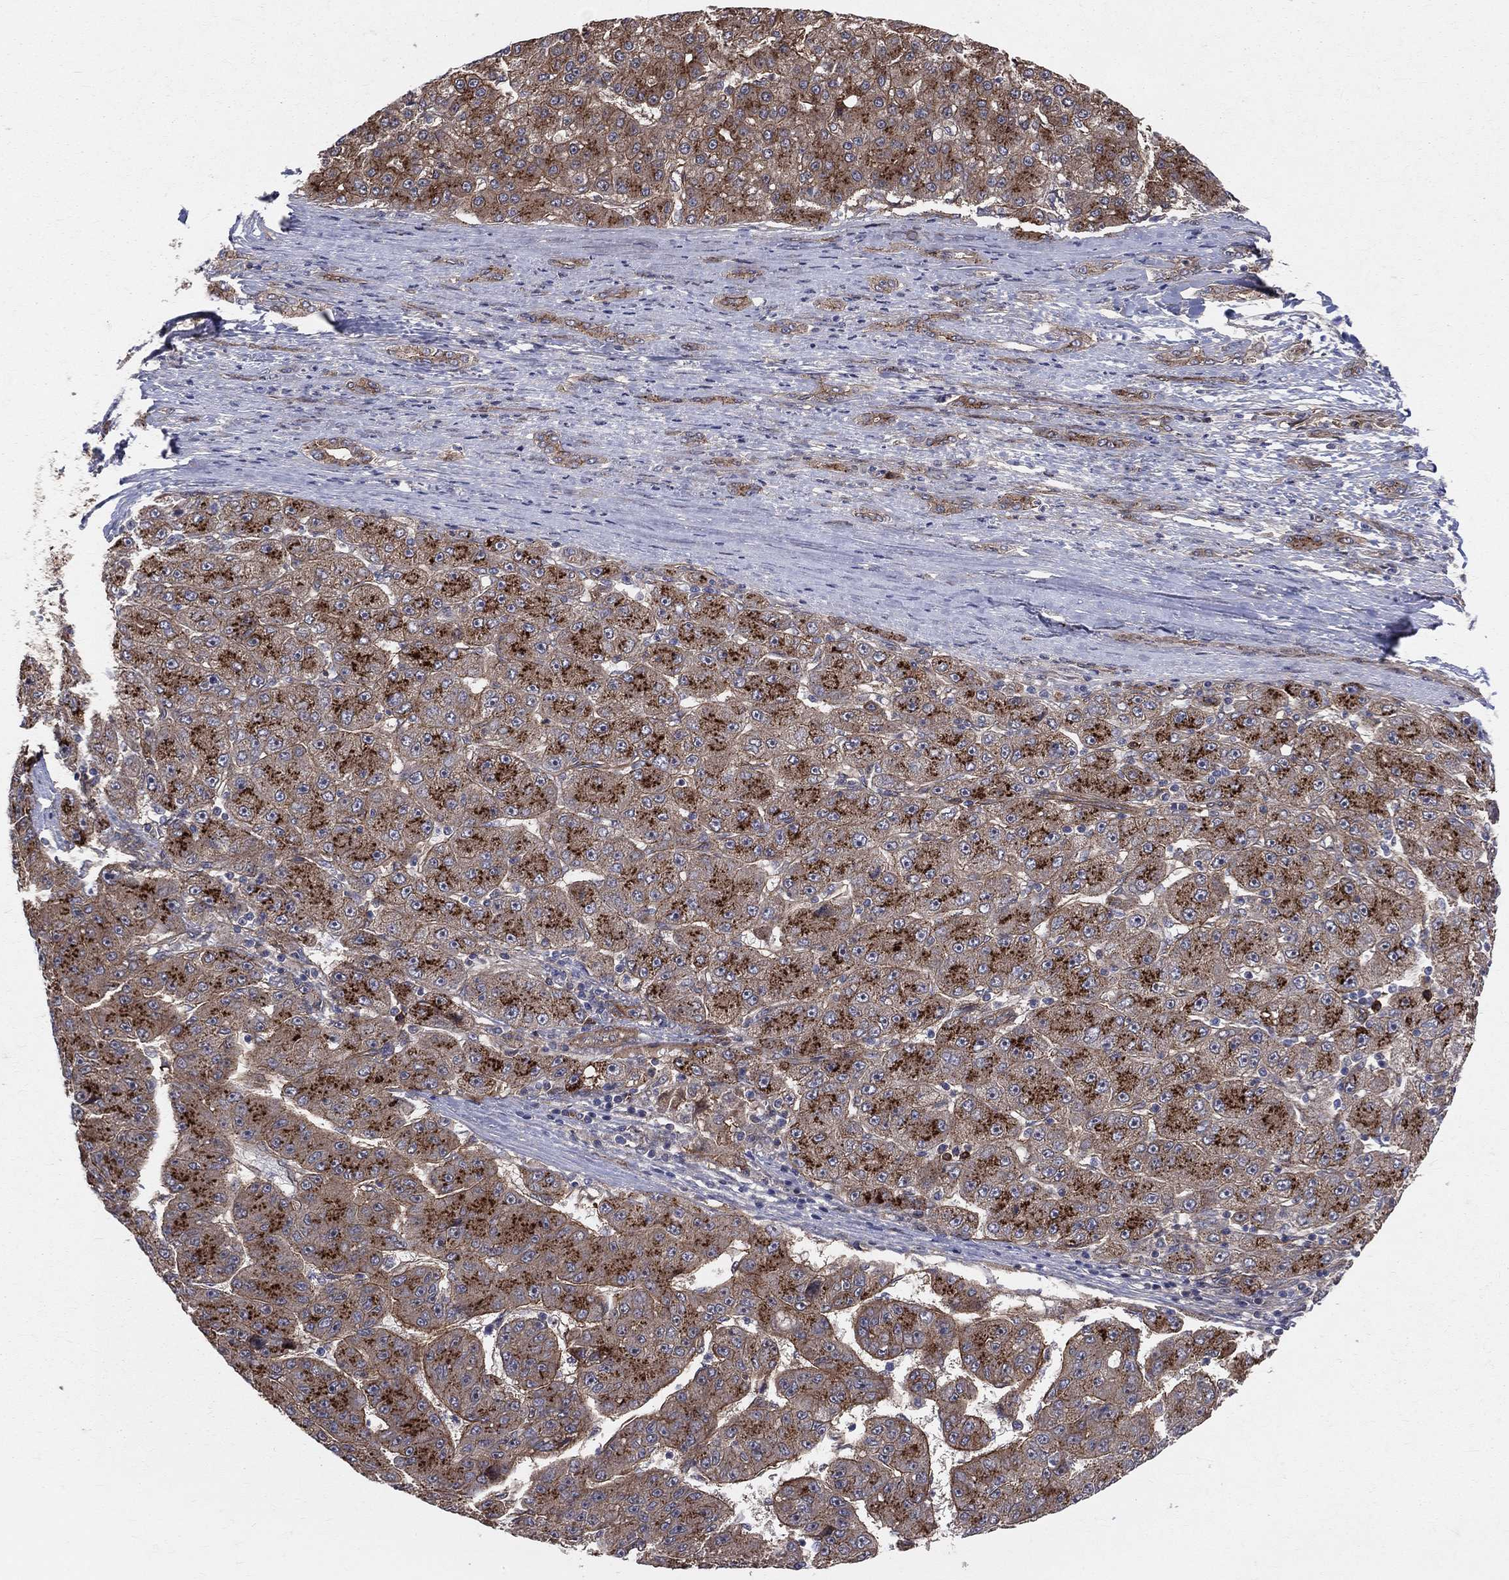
{"staining": {"intensity": "strong", "quantity": ">75%", "location": "cytoplasmic/membranous"}, "tissue": "liver cancer", "cell_type": "Tumor cells", "image_type": "cancer", "snomed": [{"axis": "morphology", "description": "Carcinoma, Hepatocellular, NOS"}, {"axis": "topography", "description": "Liver"}], "caption": "The immunohistochemical stain highlights strong cytoplasmic/membranous positivity in tumor cells of liver cancer (hepatocellular carcinoma) tissue.", "gene": "ENTPD1", "patient": {"sex": "male", "age": 67}}